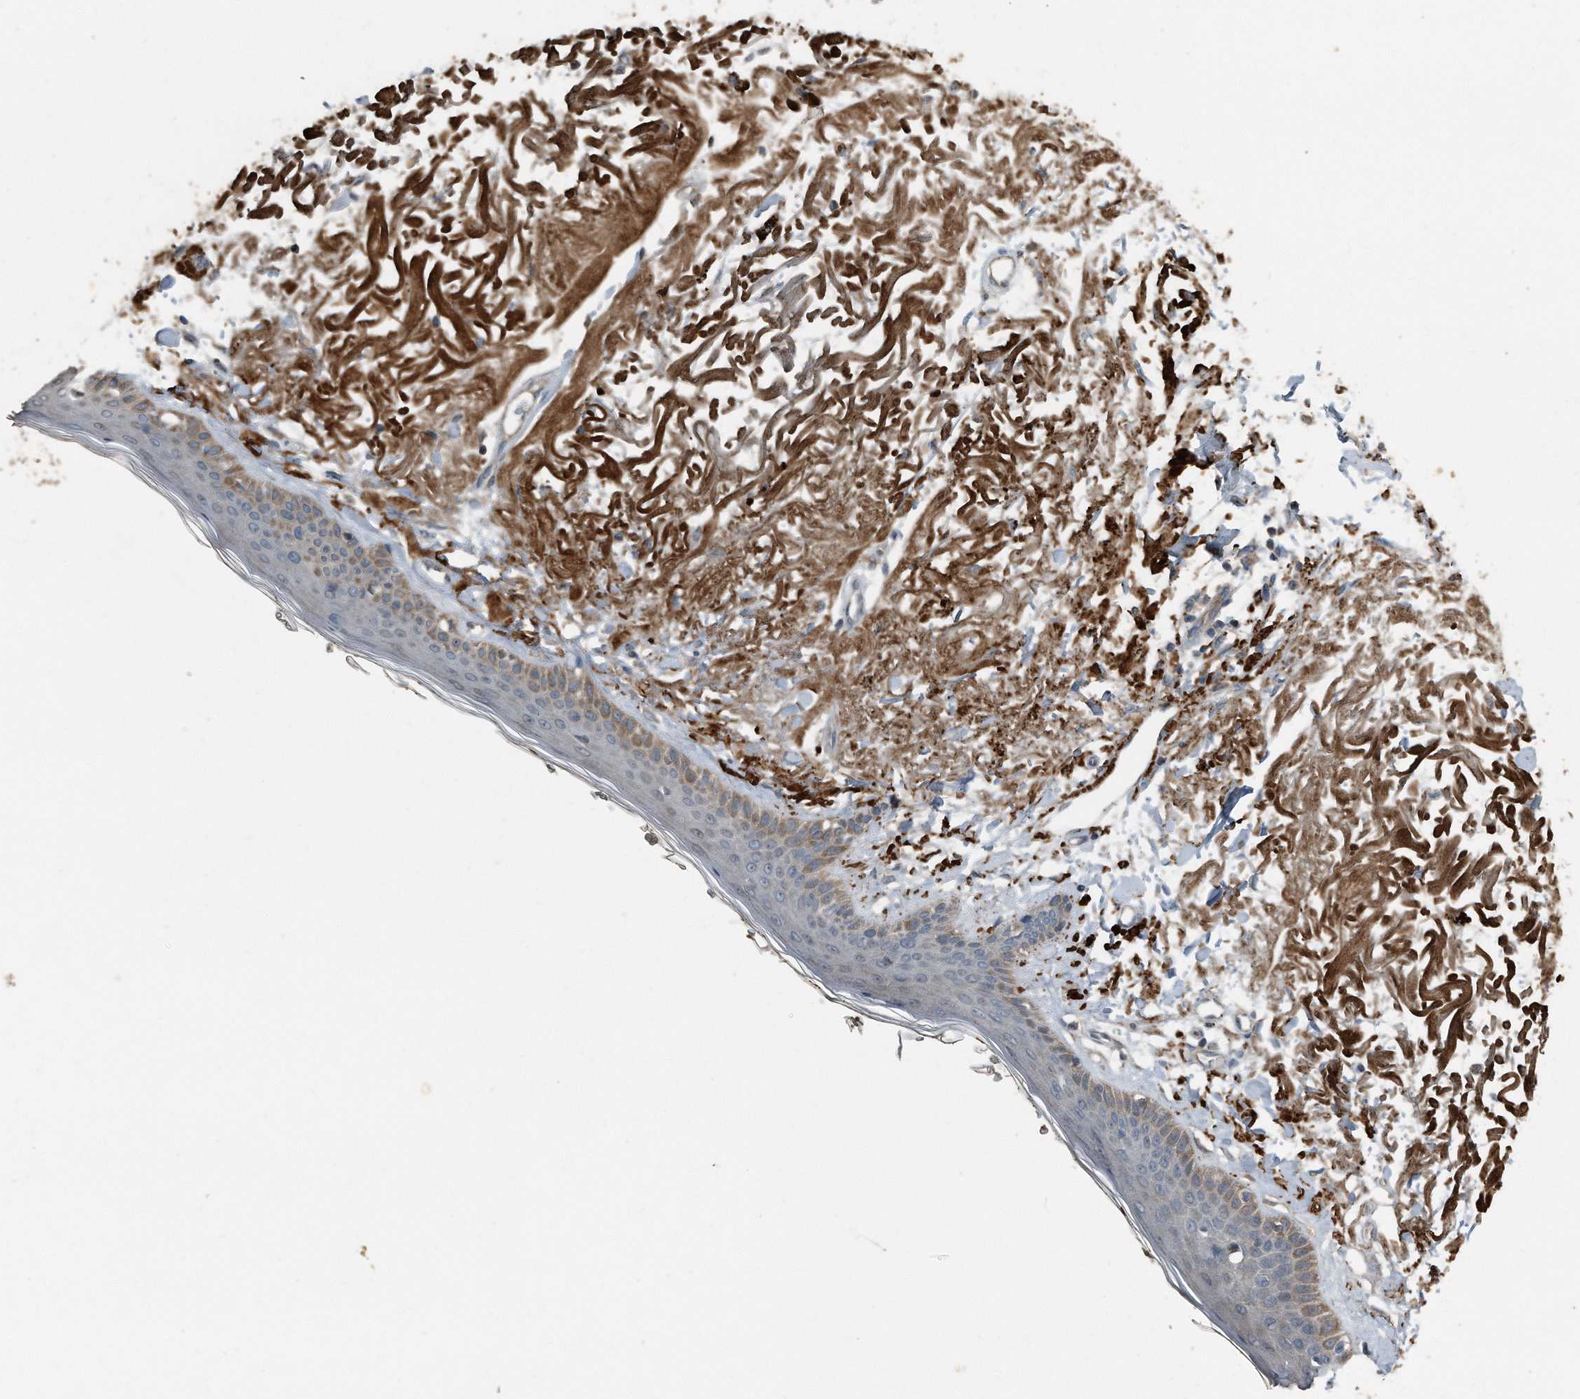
{"staining": {"intensity": "negative", "quantity": "none", "location": "none"}, "tissue": "skin", "cell_type": "Fibroblasts", "image_type": "normal", "snomed": [{"axis": "morphology", "description": "Normal tissue, NOS"}, {"axis": "topography", "description": "Skin"}, {"axis": "topography", "description": "Skeletal muscle"}], "caption": "High power microscopy photomicrograph of an immunohistochemistry (IHC) image of normal skin, revealing no significant positivity in fibroblasts. (Immunohistochemistry, brightfield microscopy, high magnification).", "gene": "C9", "patient": {"sex": "male", "age": 83}}